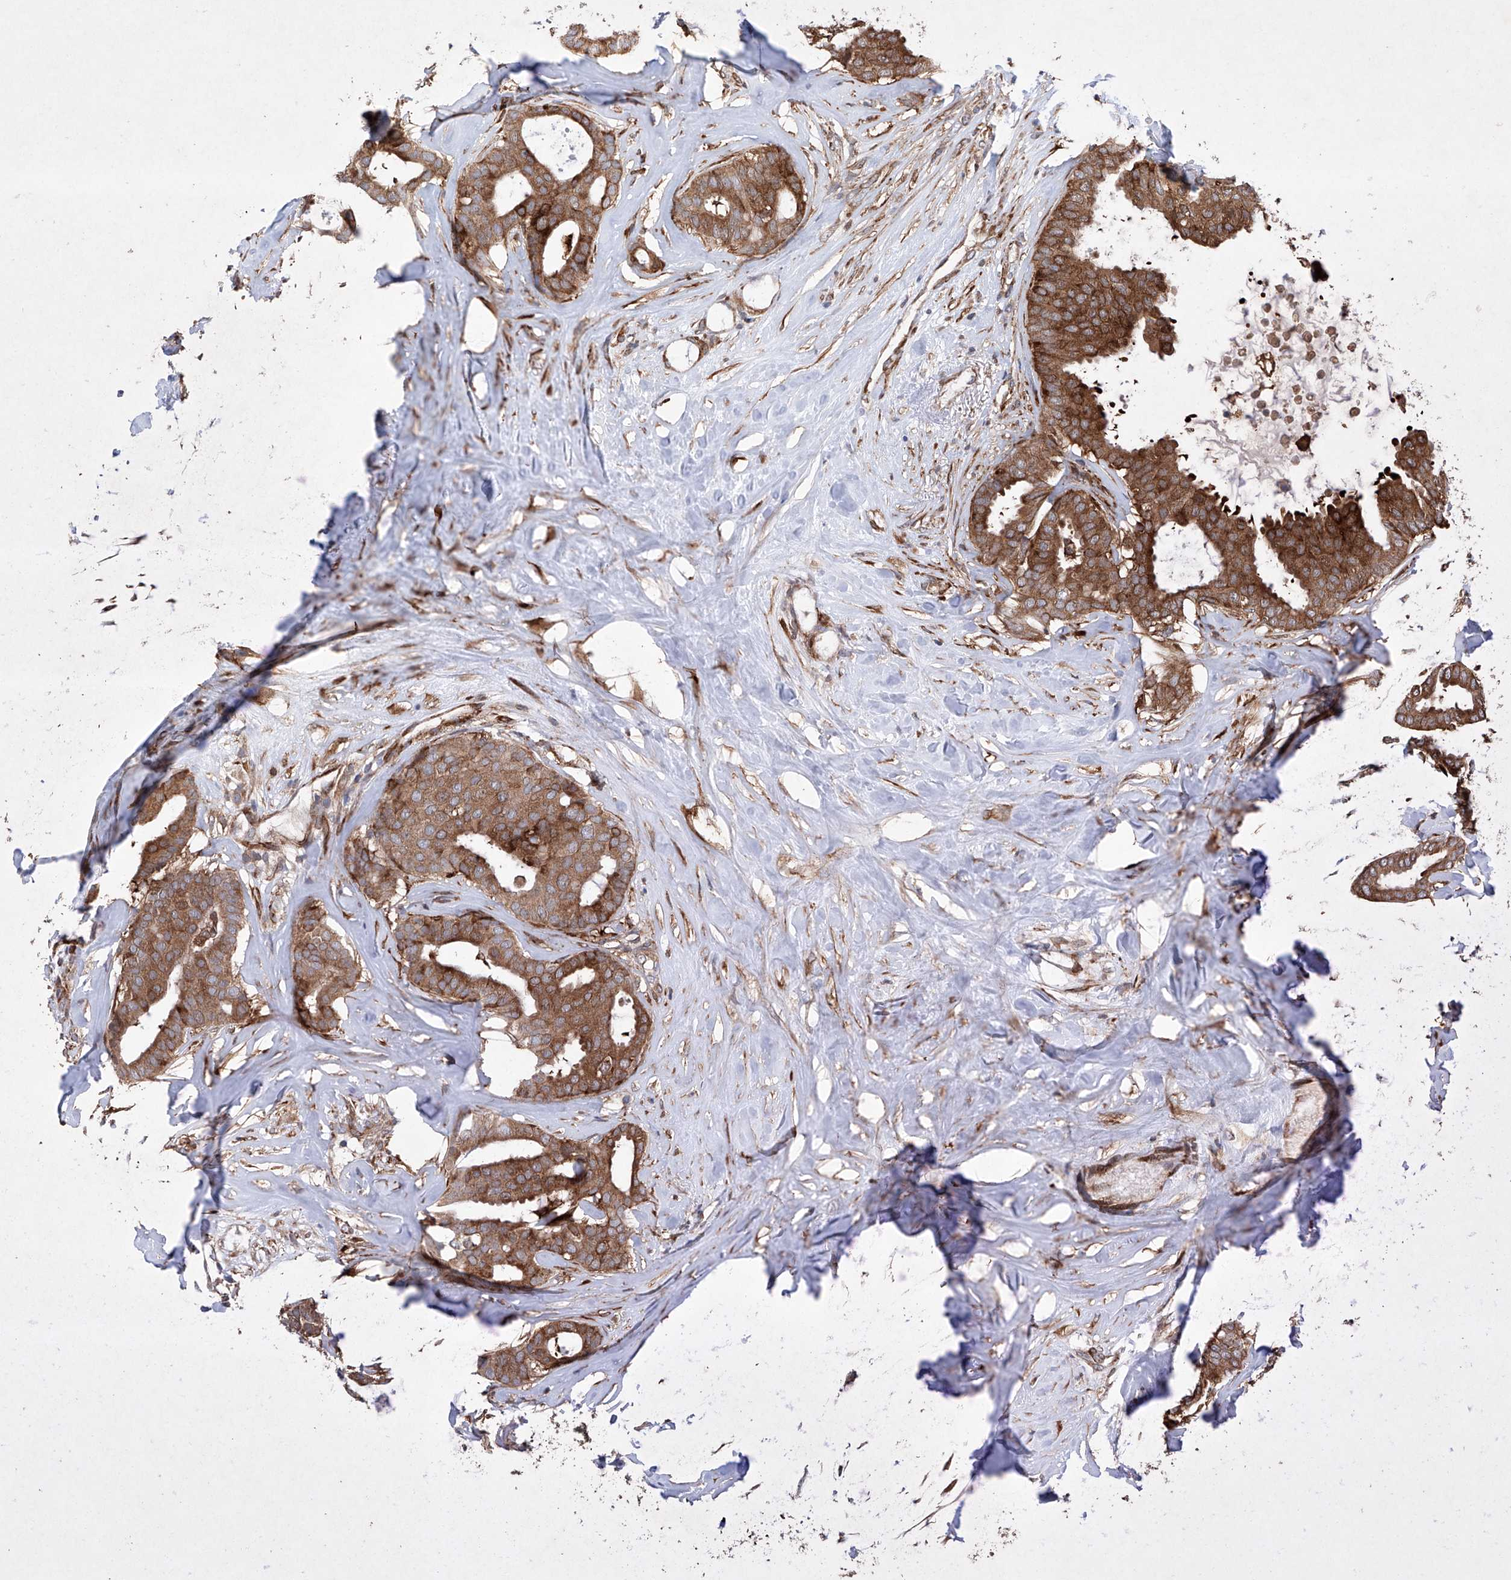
{"staining": {"intensity": "strong", "quantity": ">75%", "location": "cytoplasmic/membranous"}, "tissue": "breast cancer", "cell_type": "Tumor cells", "image_type": "cancer", "snomed": [{"axis": "morphology", "description": "Duct carcinoma"}, {"axis": "topography", "description": "Breast"}], "caption": "The histopathology image displays staining of infiltrating ductal carcinoma (breast), revealing strong cytoplasmic/membranous protein expression (brown color) within tumor cells. The staining is performed using DAB (3,3'-diaminobenzidine) brown chromogen to label protein expression. The nuclei are counter-stained blue using hematoxylin.", "gene": "TIMM23", "patient": {"sex": "female", "age": 75}}